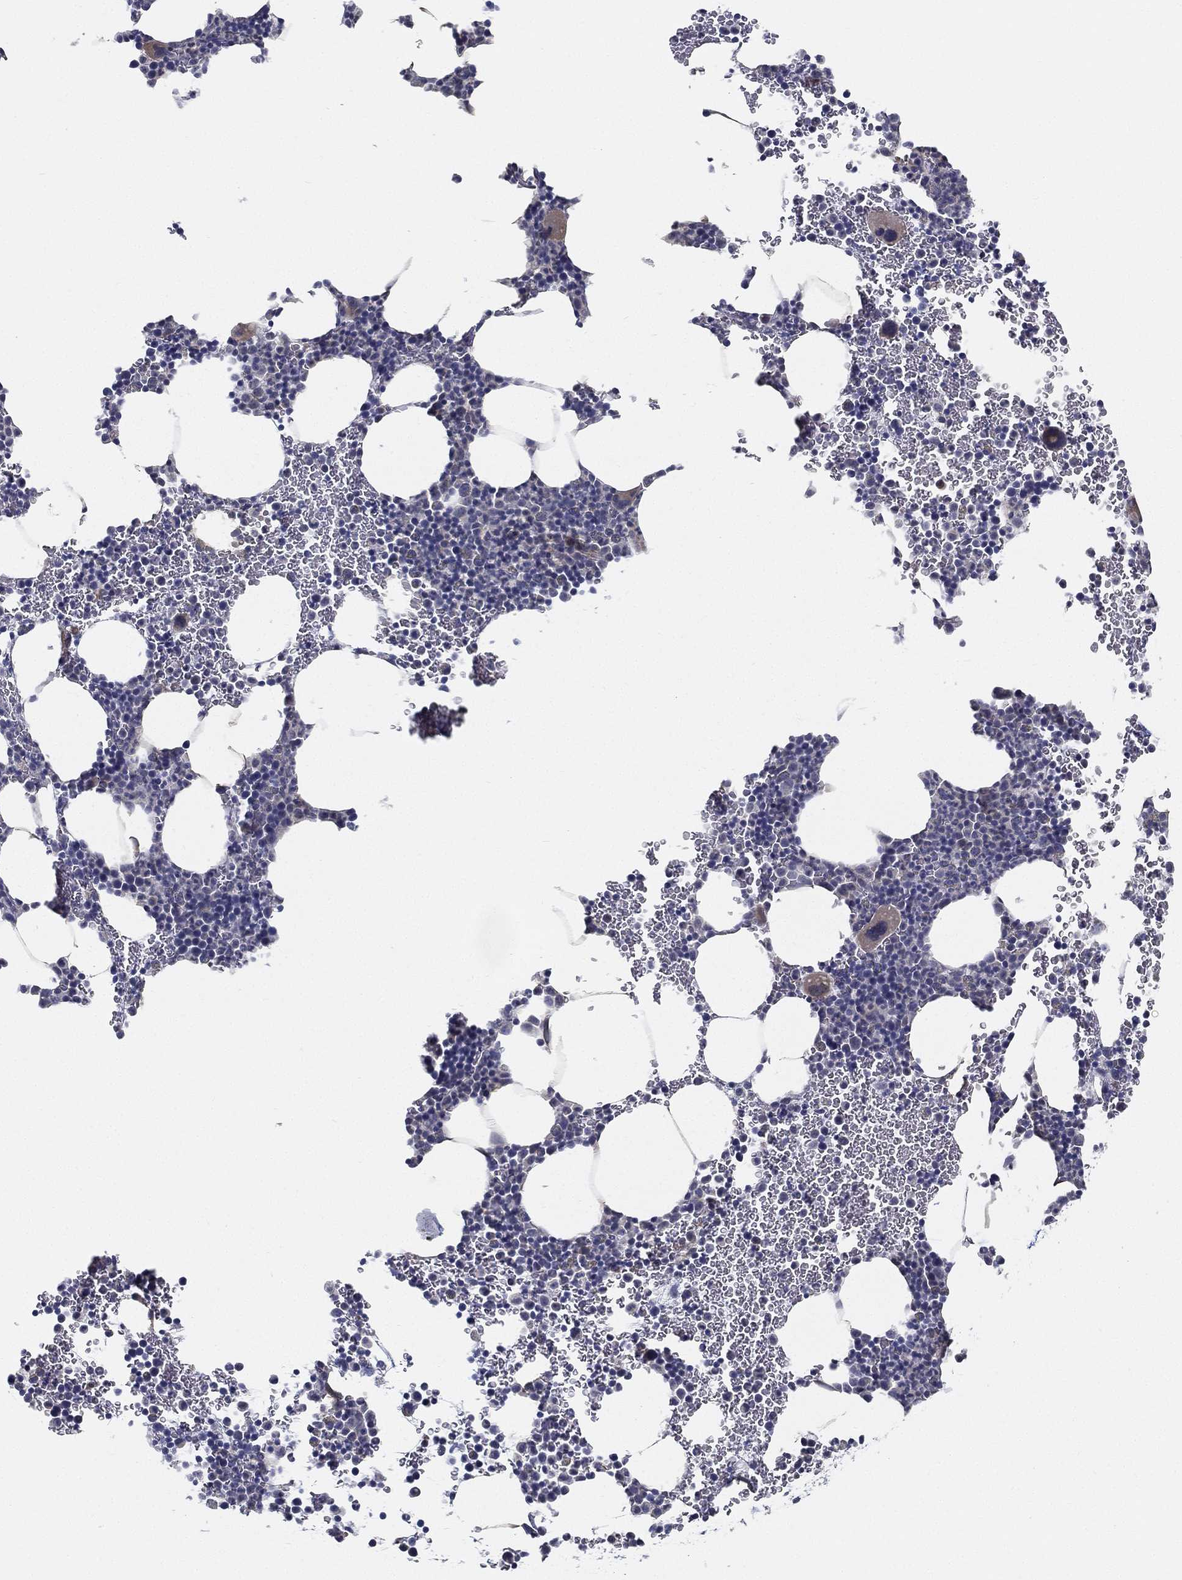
{"staining": {"intensity": "negative", "quantity": "none", "location": "none"}, "tissue": "bone marrow", "cell_type": "Hematopoietic cells", "image_type": "normal", "snomed": [{"axis": "morphology", "description": "Normal tissue, NOS"}, {"axis": "topography", "description": "Bone marrow"}], "caption": "Immunohistochemistry (IHC) photomicrograph of benign bone marrow stained for a protein (brown), which exhibits no expression in hematopoietic cells. The staining was performed using DAB to visualize the protein expression in brown, while the nuclei were stained in blue with hematoxylin (Magnification: 20x).", "gene": "LRRC56", "patient": {"sex": "male", "age": 45}}